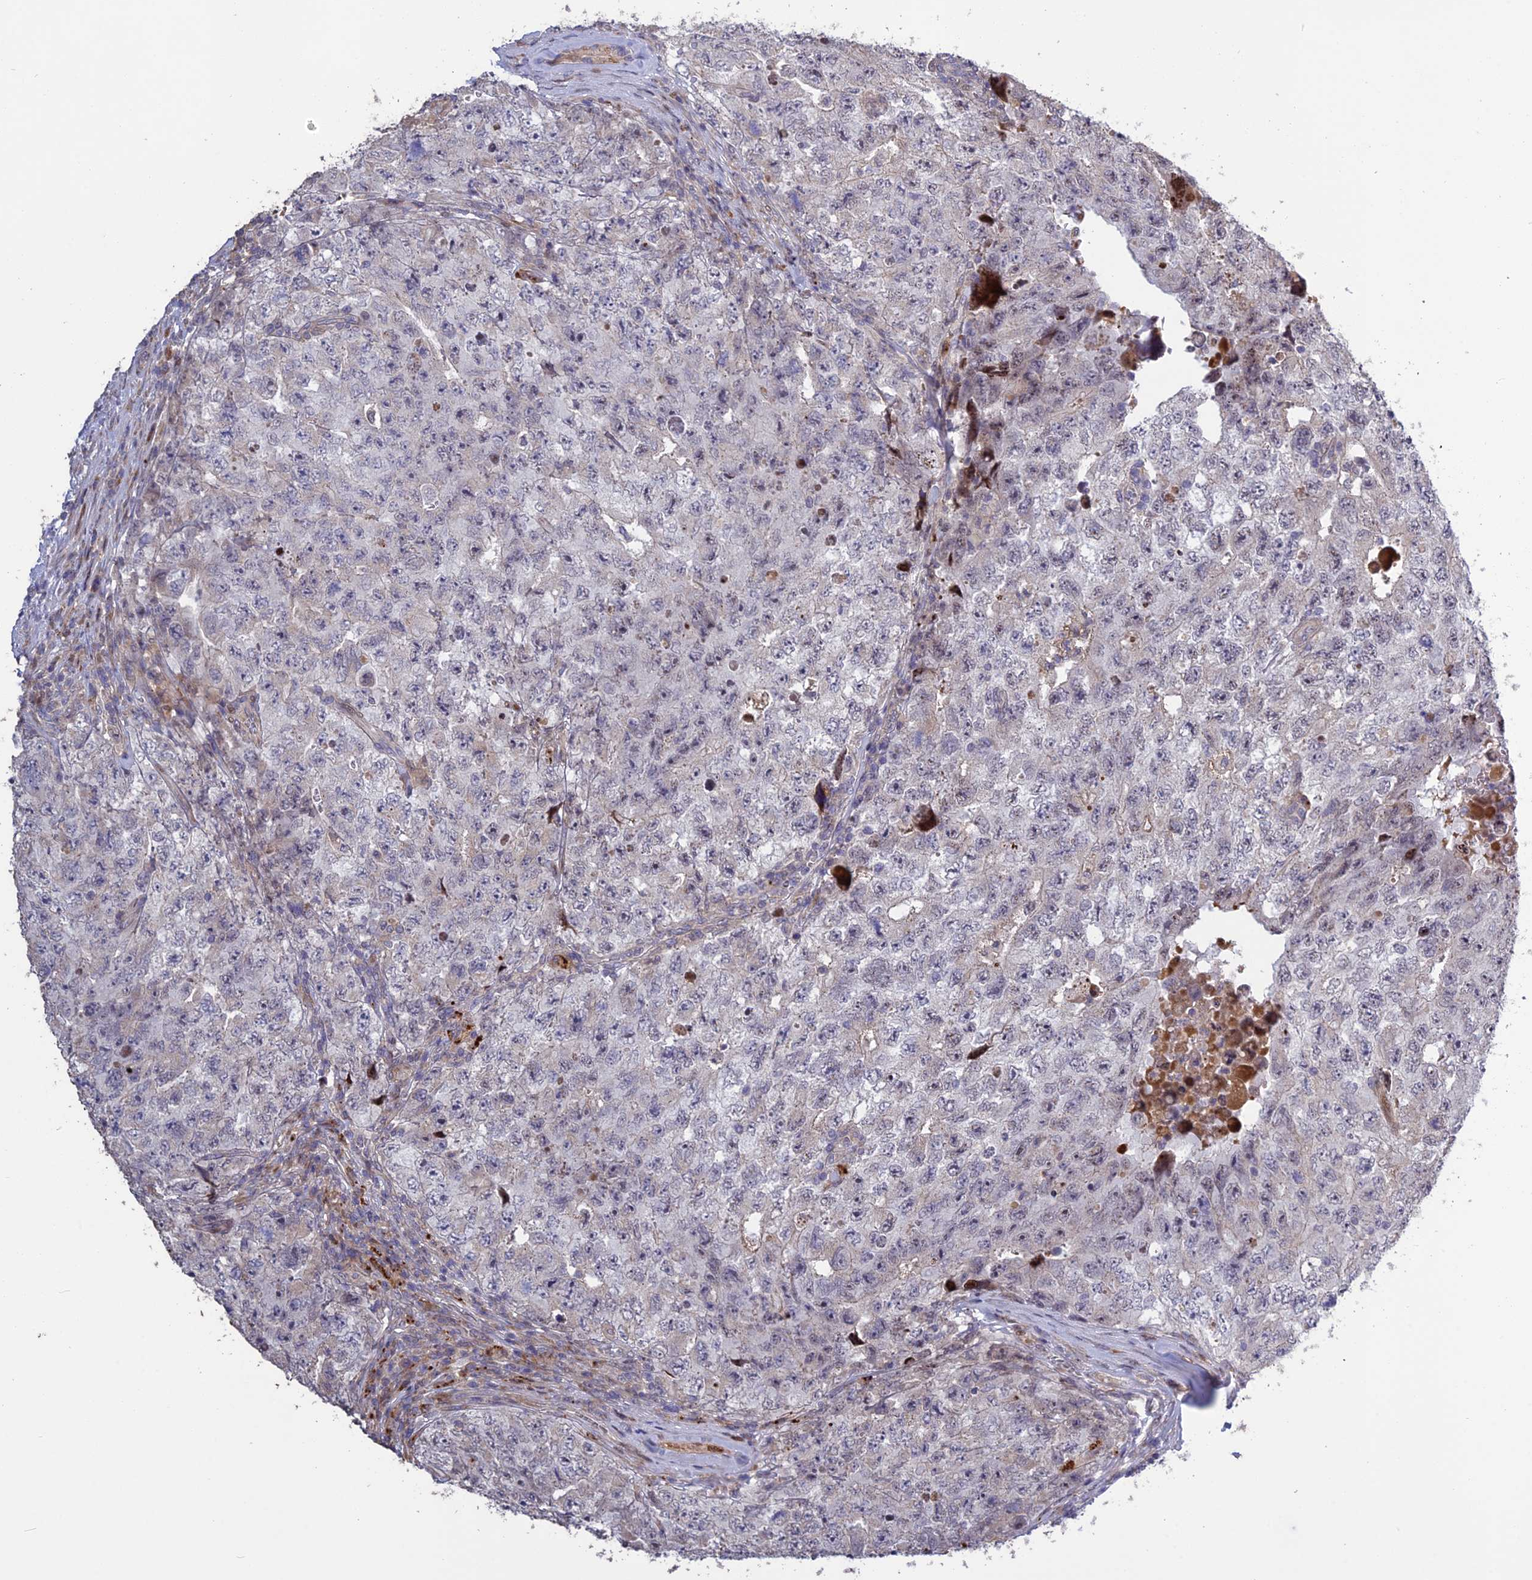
{"staining": {"intensity": "negative", "quantity": "none", "location": "none"}, "tissue": "testis cancer", "cell_type": "Tumor cells", "image_type": "cancer", "snomed": [{"axis": "morphology", "description": "Carcinoma, Embryonal, NOS"}, {"axis": "topography", "description": "Testis"}], "caption": "DAB (3,3'-diaminobenzidine) immunohistochemical staining of testis embryonal carcinoma demonstrates no significant staining in tumor cells.", "gene": "SPG21", "patient": {"sex": "male", "age": 17}}